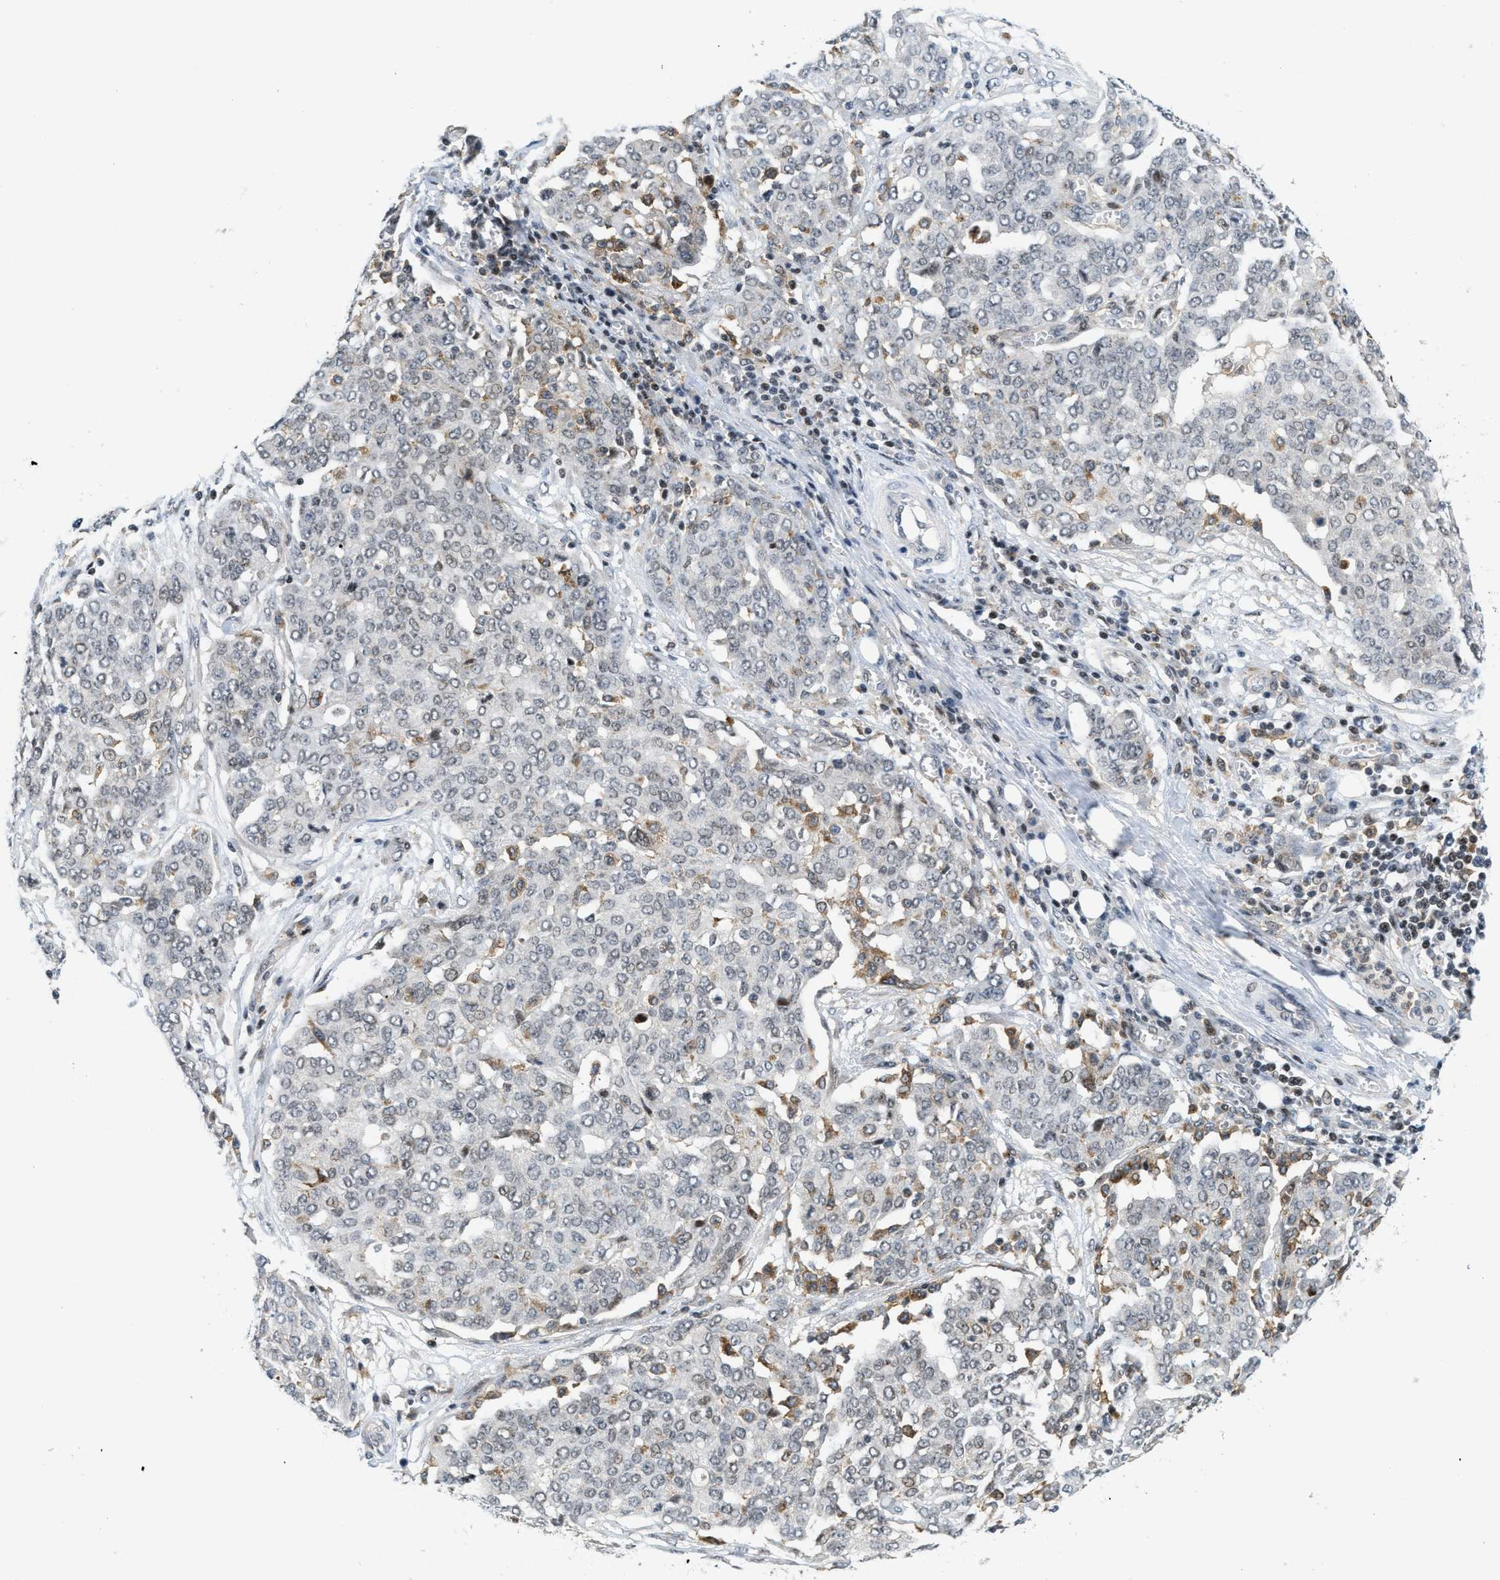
{"staining": {"intensity": "negative", "quantity": "none", "location": "none"}, "tissue": "ovarian cancer", "cell_type": "Tumor cells", "image_type": "cancer", "snomed": [{"axis": "morphology", "description": "Cystadenocarcinoma, serous, NOS"}, {"axis": "topography", "description": "Soft tissue"}, {"axis": "topography", "description": "Ovary"}], "caption": "Immunohistochemistry of ovarian cancer demonstrates no positivity in tumor cells.", "gene": "ING1", "patient": {"sex": "female", "age": 57}}